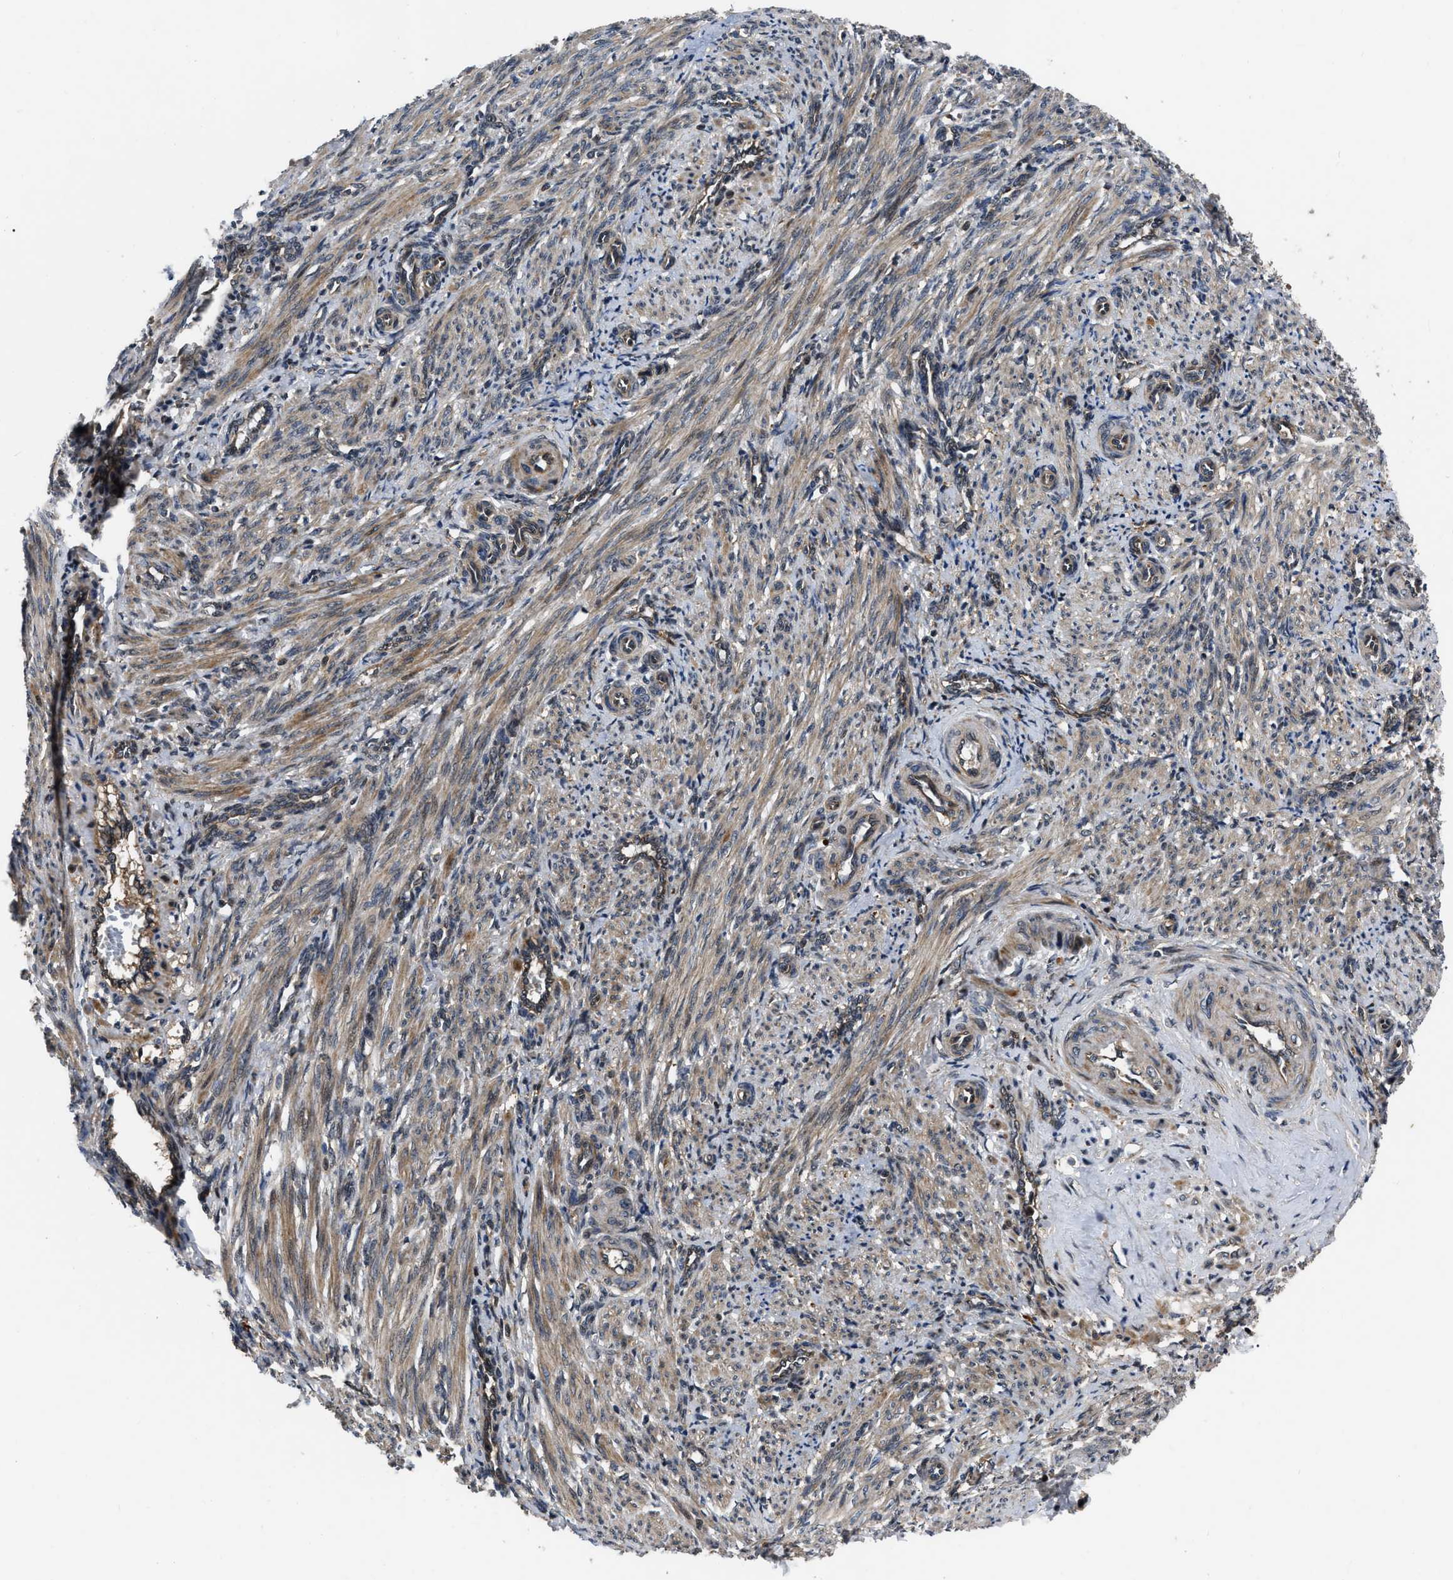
{"staining": {"intensity": "moderate", "quantity": ">75%", "location": "cytoplasmic/membranous"}, "tissue": "smooth muscle", "cell_type": "Smooth muscle cells", "image_type": "normal", "snomed": [{"axis": "morphology", "description": "Normal tissue, NOS"}, {"axis": "topography", "description": "Endometrium"}], "caption": "Unremarkable smooth muscle shows moderate cytoplasmic/membranous expression in approximately >75% of smooth muscle cells, visualized by immunohistochemistry.", "gene": "PPWD1", "patient": {"sex": "female", "age": 33}}